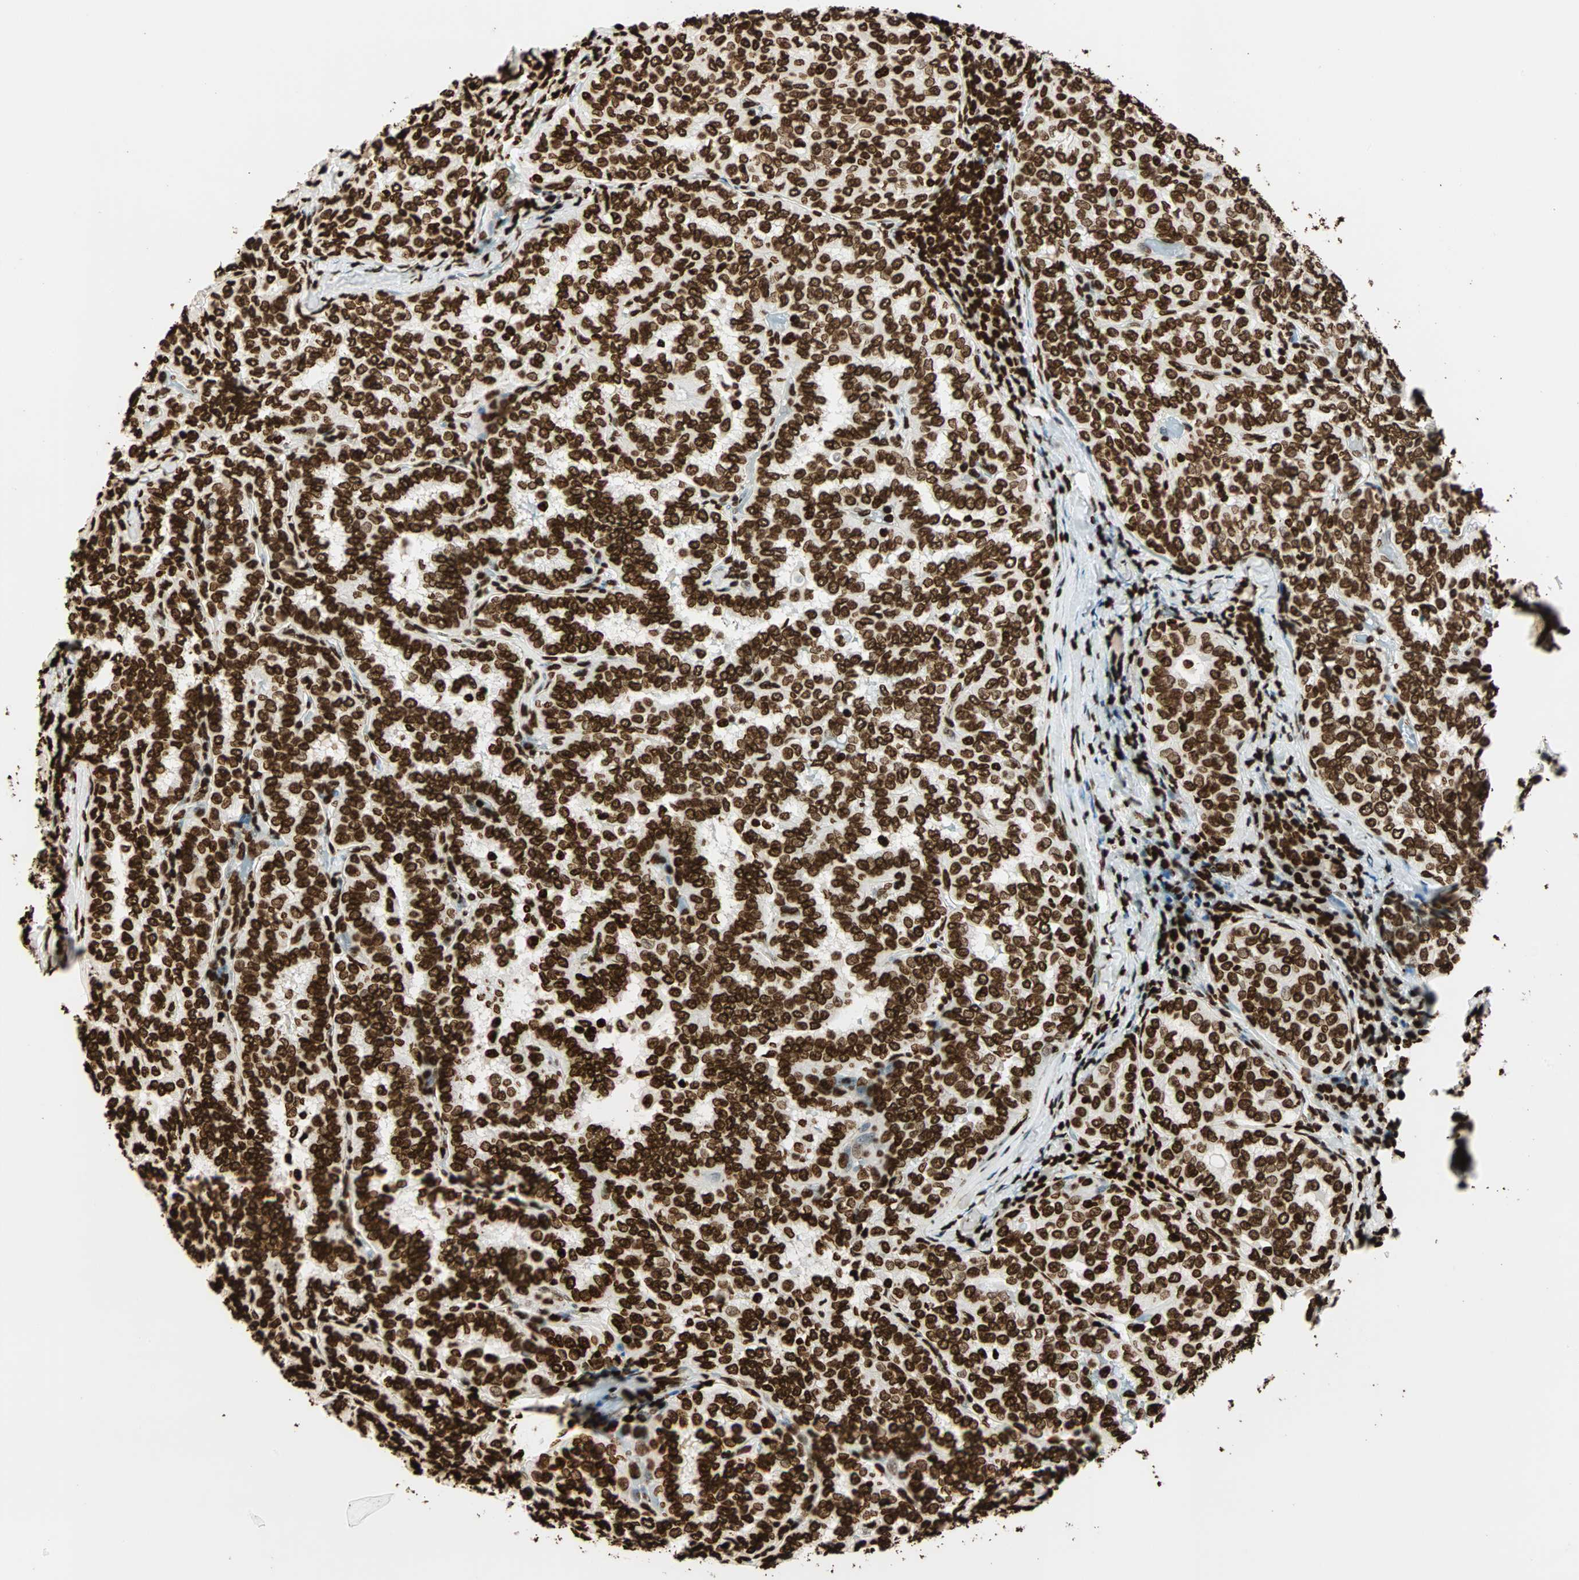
{"staining": {"intensity": "strong", "quantity": ">75%", "location": "nuclear"}, "tissue": "thyroid cancer", "cell_type": "Tumor cells", "image_type": "cancer", "snomed": [{"axis": "morphology", "description": "Normal tissue, NOS"}, {"axis": "morphology", "description": "Papillary adenocarcinoma, NOS"}, {"axis": "topography", "description": "Thyroid gland"}], "caption": "IHC of thyroid cancer (papillary adenocarcinoma) shows high levels of strong nuclear staining in approximately >75% of tumor cells. Using DAB (3,3'-diaminobenzidine) (brown) and hematoxylin (blue) stains, captured at high magnification using brightfield microscopy.", "gene": "GLI2", "patient": {"sex": "female", "age": 30}}